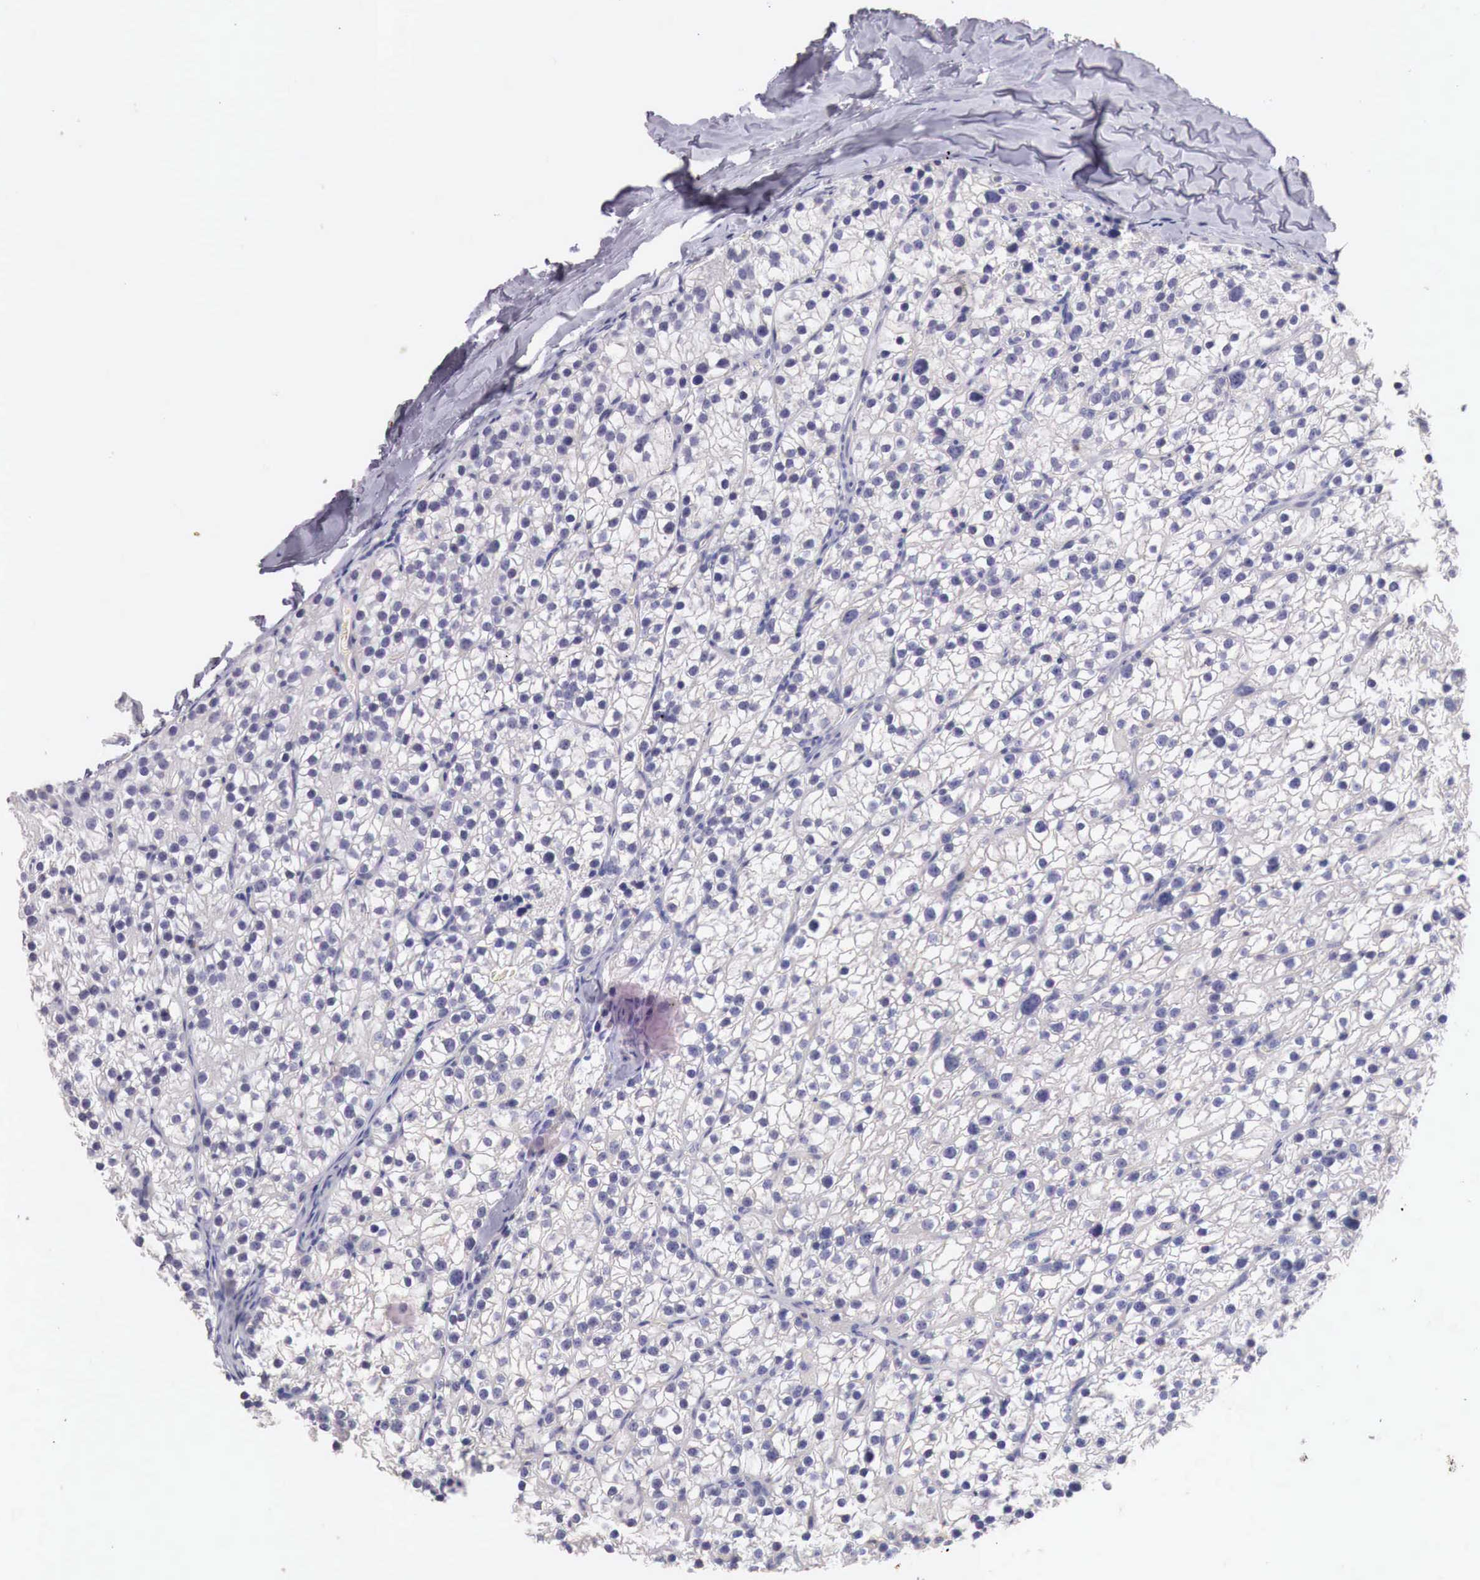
{"staining": {"intensity": "negative", "quantity": "none", "location": "none"}, "tissue": "parathyroid gland", "cell_type": "Glandular cells", "image_type": "normal", "snomed": [{"axis": "morphology", "description": "Normal tissue, NOS"}, {"axis": "topography", "description": "Parathyroid gland"}], "caption": "Glandular cells show no significant positivity in unremarkable parathyroid gland. Nuclei are stained in blue.", "gene": "ITIH6", "patient": {"sex": "female", "age": 54}}